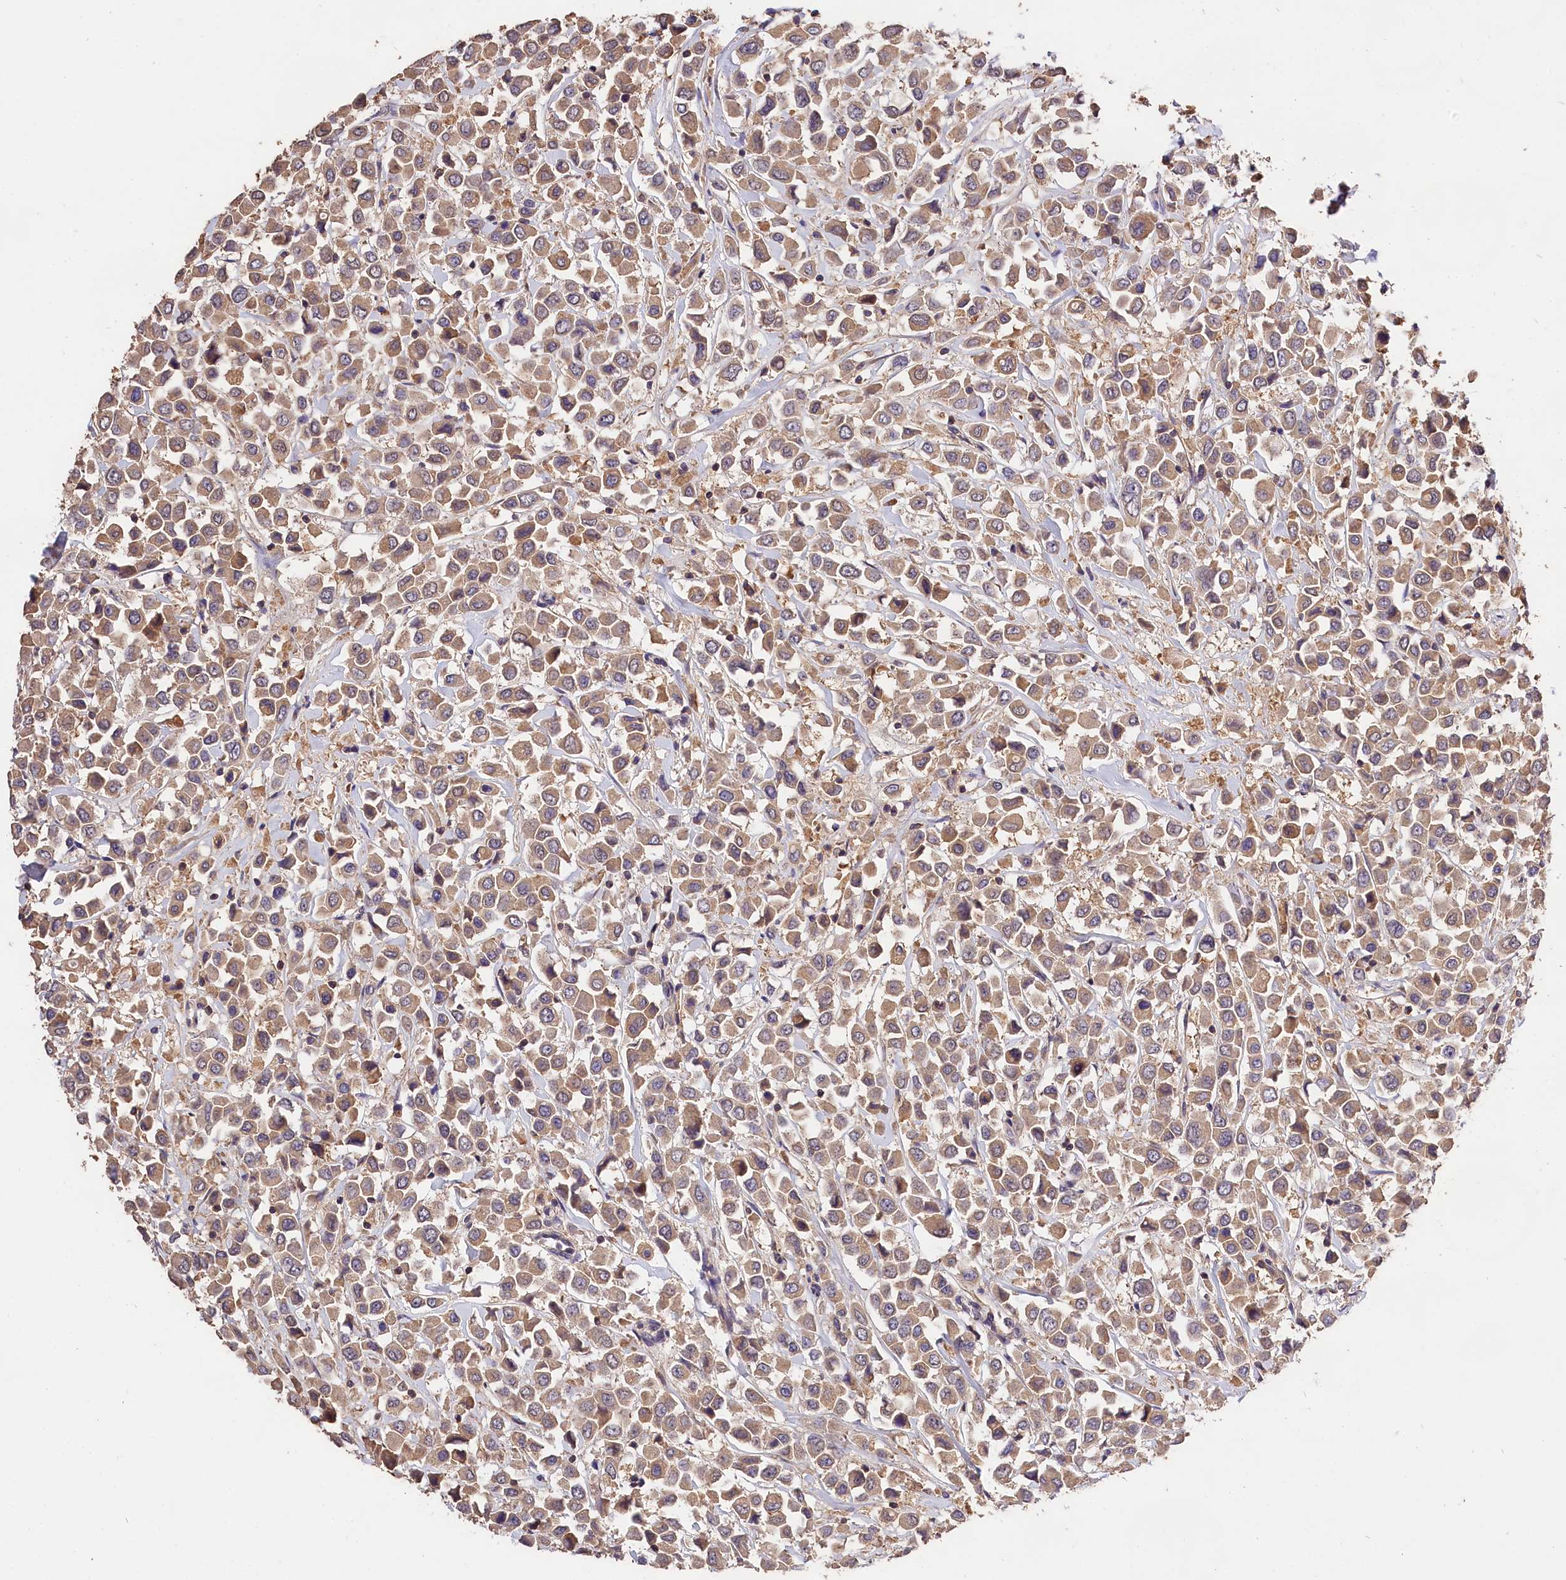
{"staining": {"intensity": "moderate", "quantity": ">75%", "location": "cytoplasmic/membranous"}, "tissue": "breast cancer", "cell_type": "Tumor cells", "image_type": "cancer", "snomed": [{"axis": "morphology", "description": "Duct carcinoma"}, {"axis": "topography", "description": "Breast"}], "caption": "A medium amount of moderate cytoplasmic/membranous expression is present in approximately >75% of tumor cells in breast cancer tissue.", "gene": "OAS3", "patient": {"sex": "female", "age": 61}}